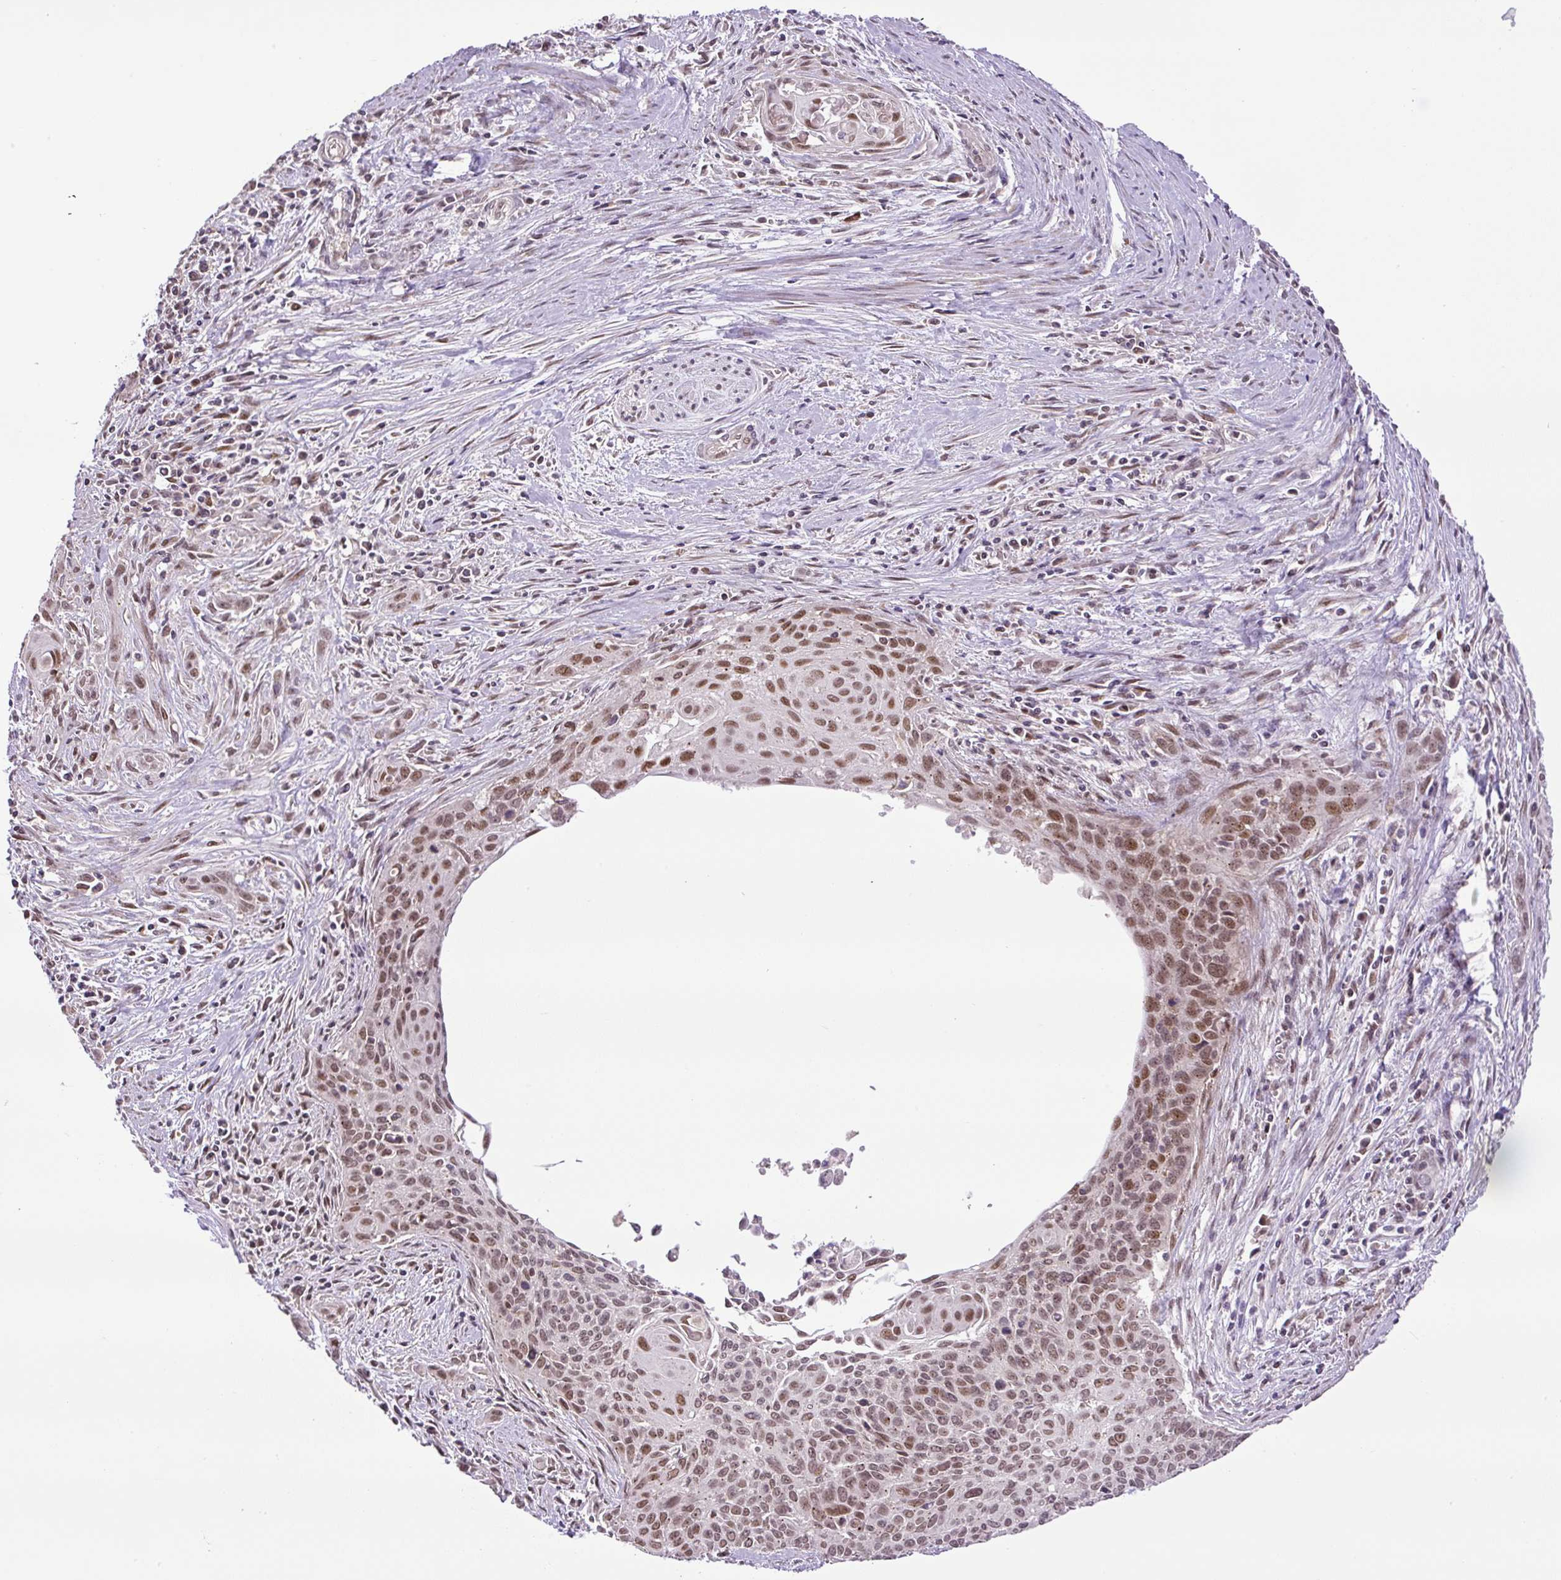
{"staining": {"intensity": "moderate", "quantity": ">75%", "location": "nuclear"}, "tissue": "cervical cancer", "cell_type": "Tumor cells", "image_type": "cancer", "snomed": [{"axis": "morphology", "description": "Squamous cell carcinoma, NOS"}, {"axis": "topography", "description": "Cervix"}], "caption": "Squamous cell carcinoma (cervical) stained with a brown dye reveals moderate nuclear positive staining in approximately >75% of tumor cells.", "gene": "KPNA1", "patient": {"sex": "female", "age": 55}}